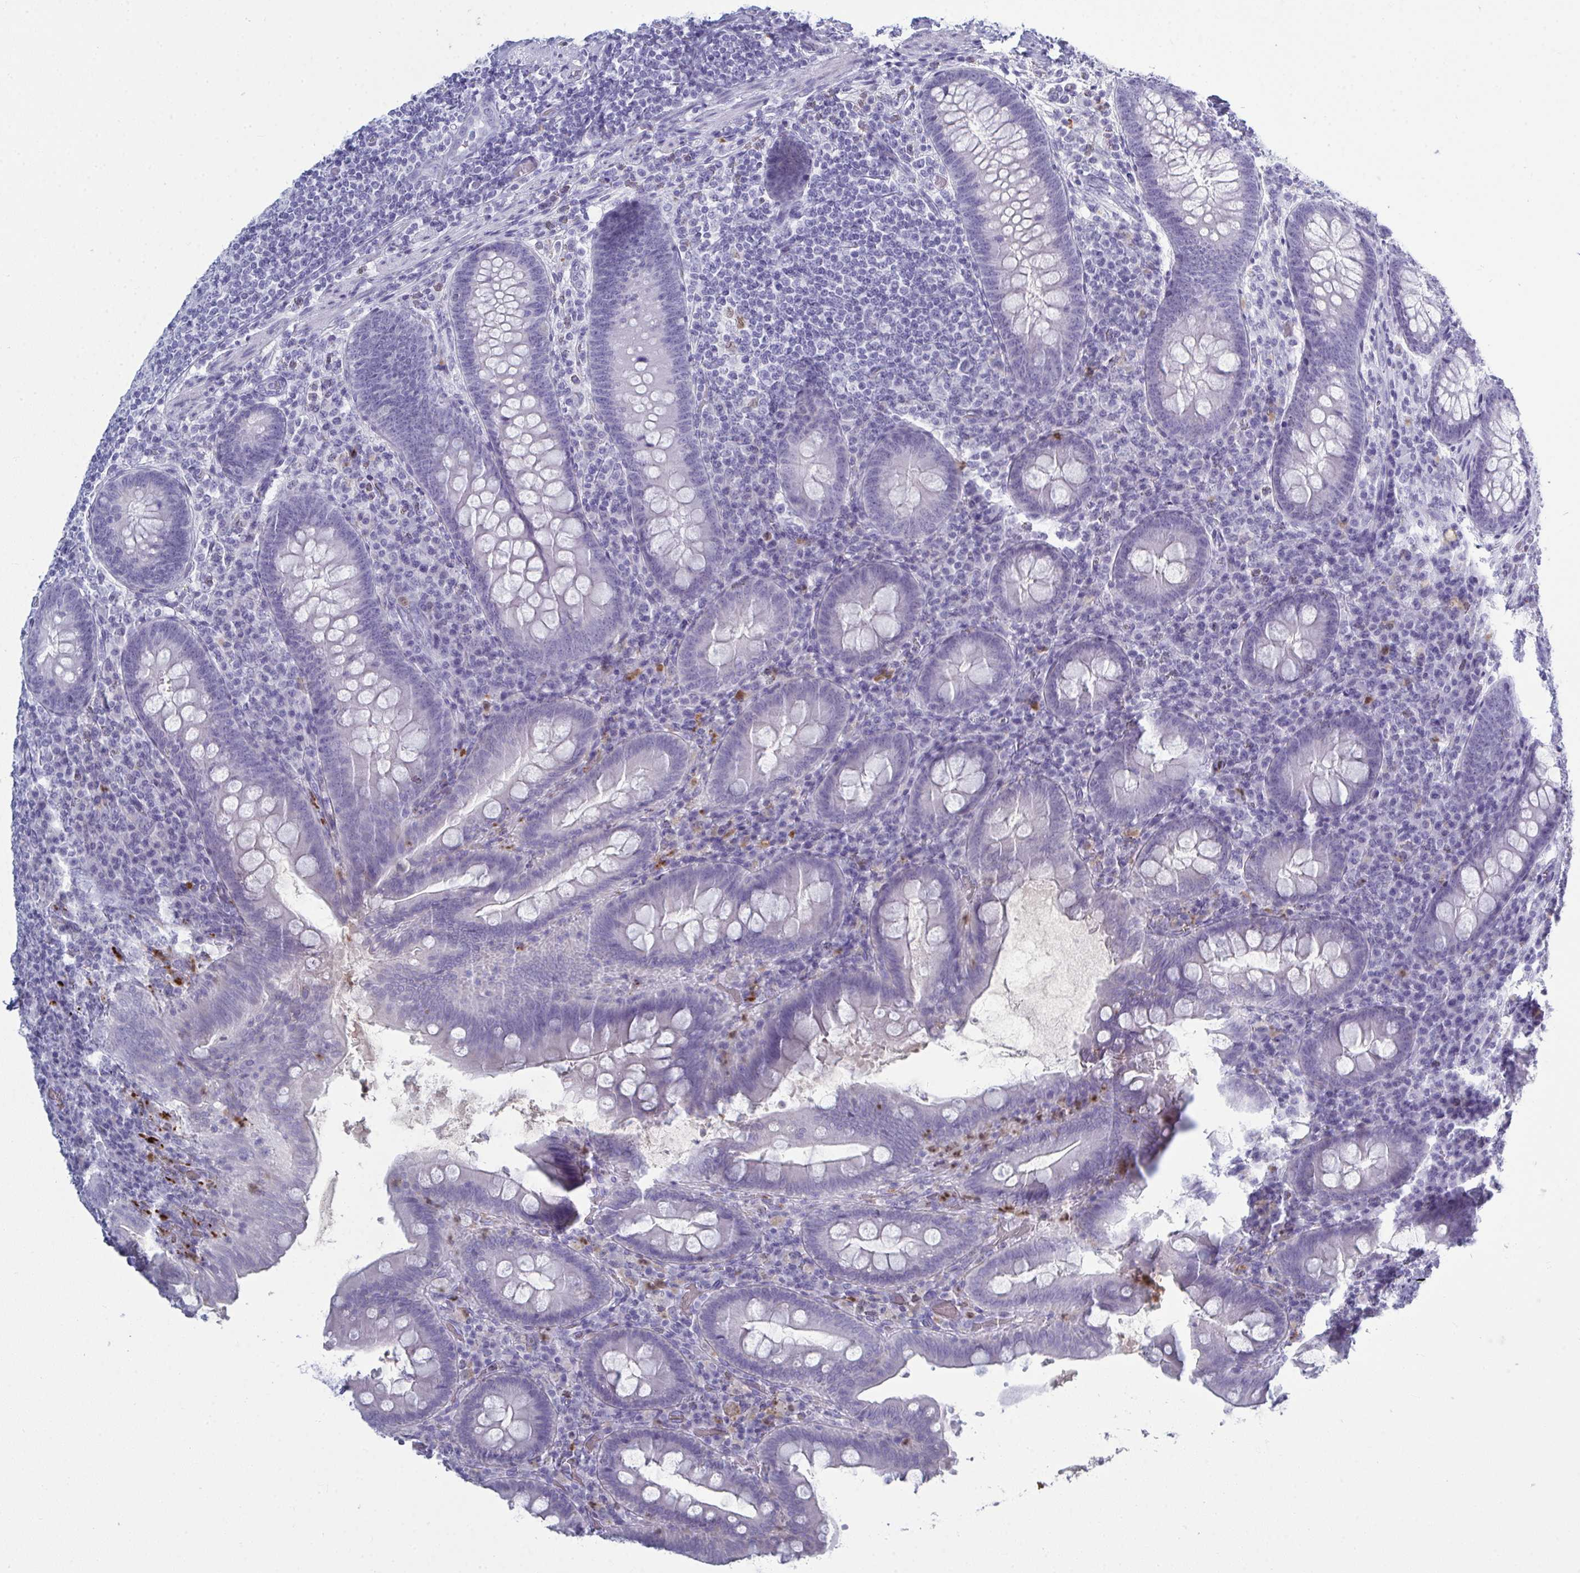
{"staining": {"intensity": "negative", "quantity": "none", "location": "none"}, "tissue": "appendix", "cell_type": "Glandular cells", "image_type": "normal", "snomed": [{"axis": "morphology", "description": "Normal tissue, NOS"}, {"axis": "topography", "description": "Appendix"}], "caption": "Appendix stained for a protein using IHC exhibits no expression glandular cells.", "gene": "SERPINB10", "patient": {"sex": "male", "age": 71}}